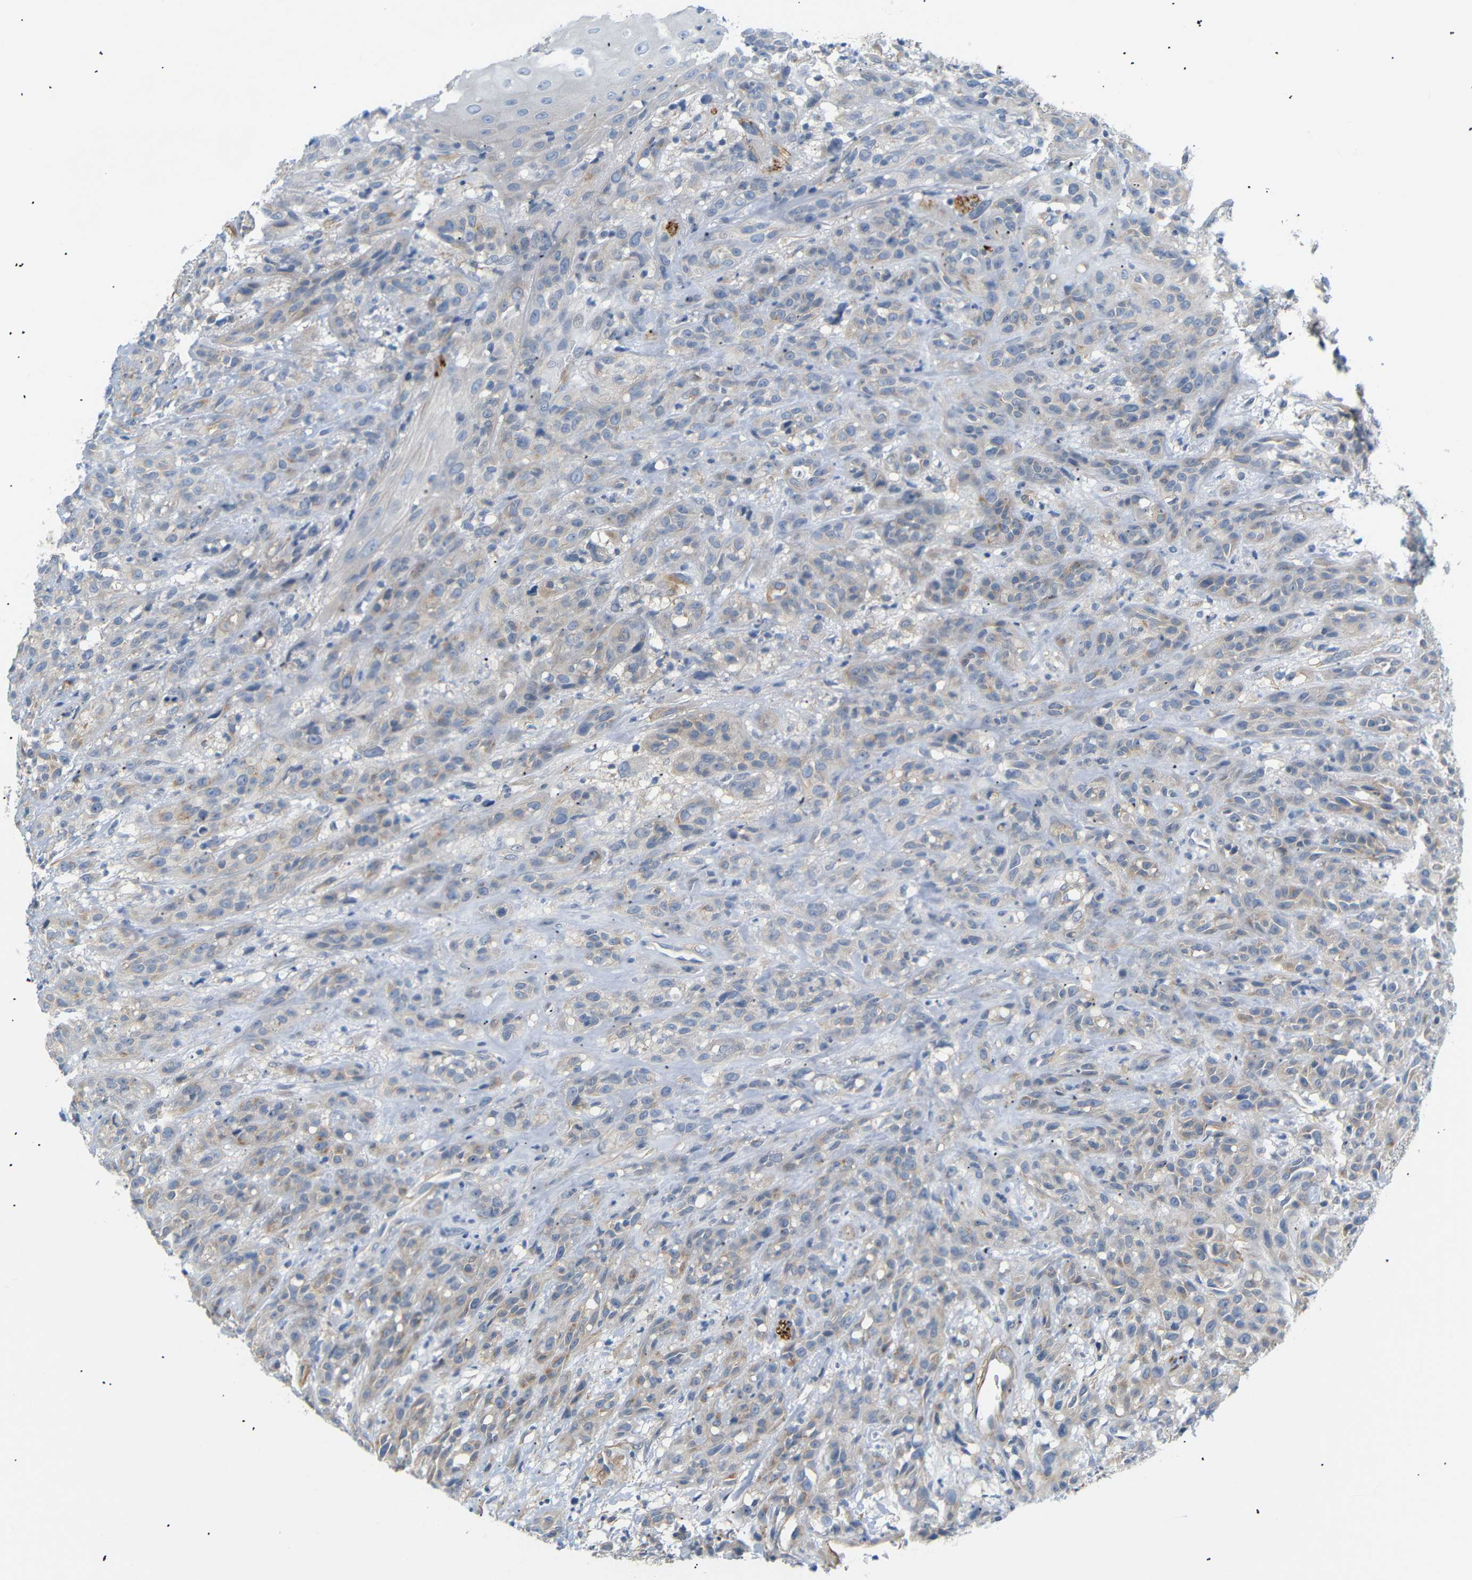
{"staining": {"intensity": "weak", "quantity": ">75%", "location": "cytoplasmic/membranous"}, "tissue": "head and neck cancer", "cell_type": "Tumor cells", "image_type": "cancer", "snomed": [{"axis": "morphology", "description": "Normal tissue, NOS"}, {"axis": "morphology", "description": "Squamous cell carcinoma, NOS"}, {"axis": "topography", "description": "Cartilage tissue"}, {"axis": "topography", "description": "Head-Neck"}], "caption": "Head and neck cancer (squamous cell carcinoma) stained with a protein marker shows weak staining in tumor cells.", "gene": "STMN3", "patient": {"sex": "male", "age": 62}}